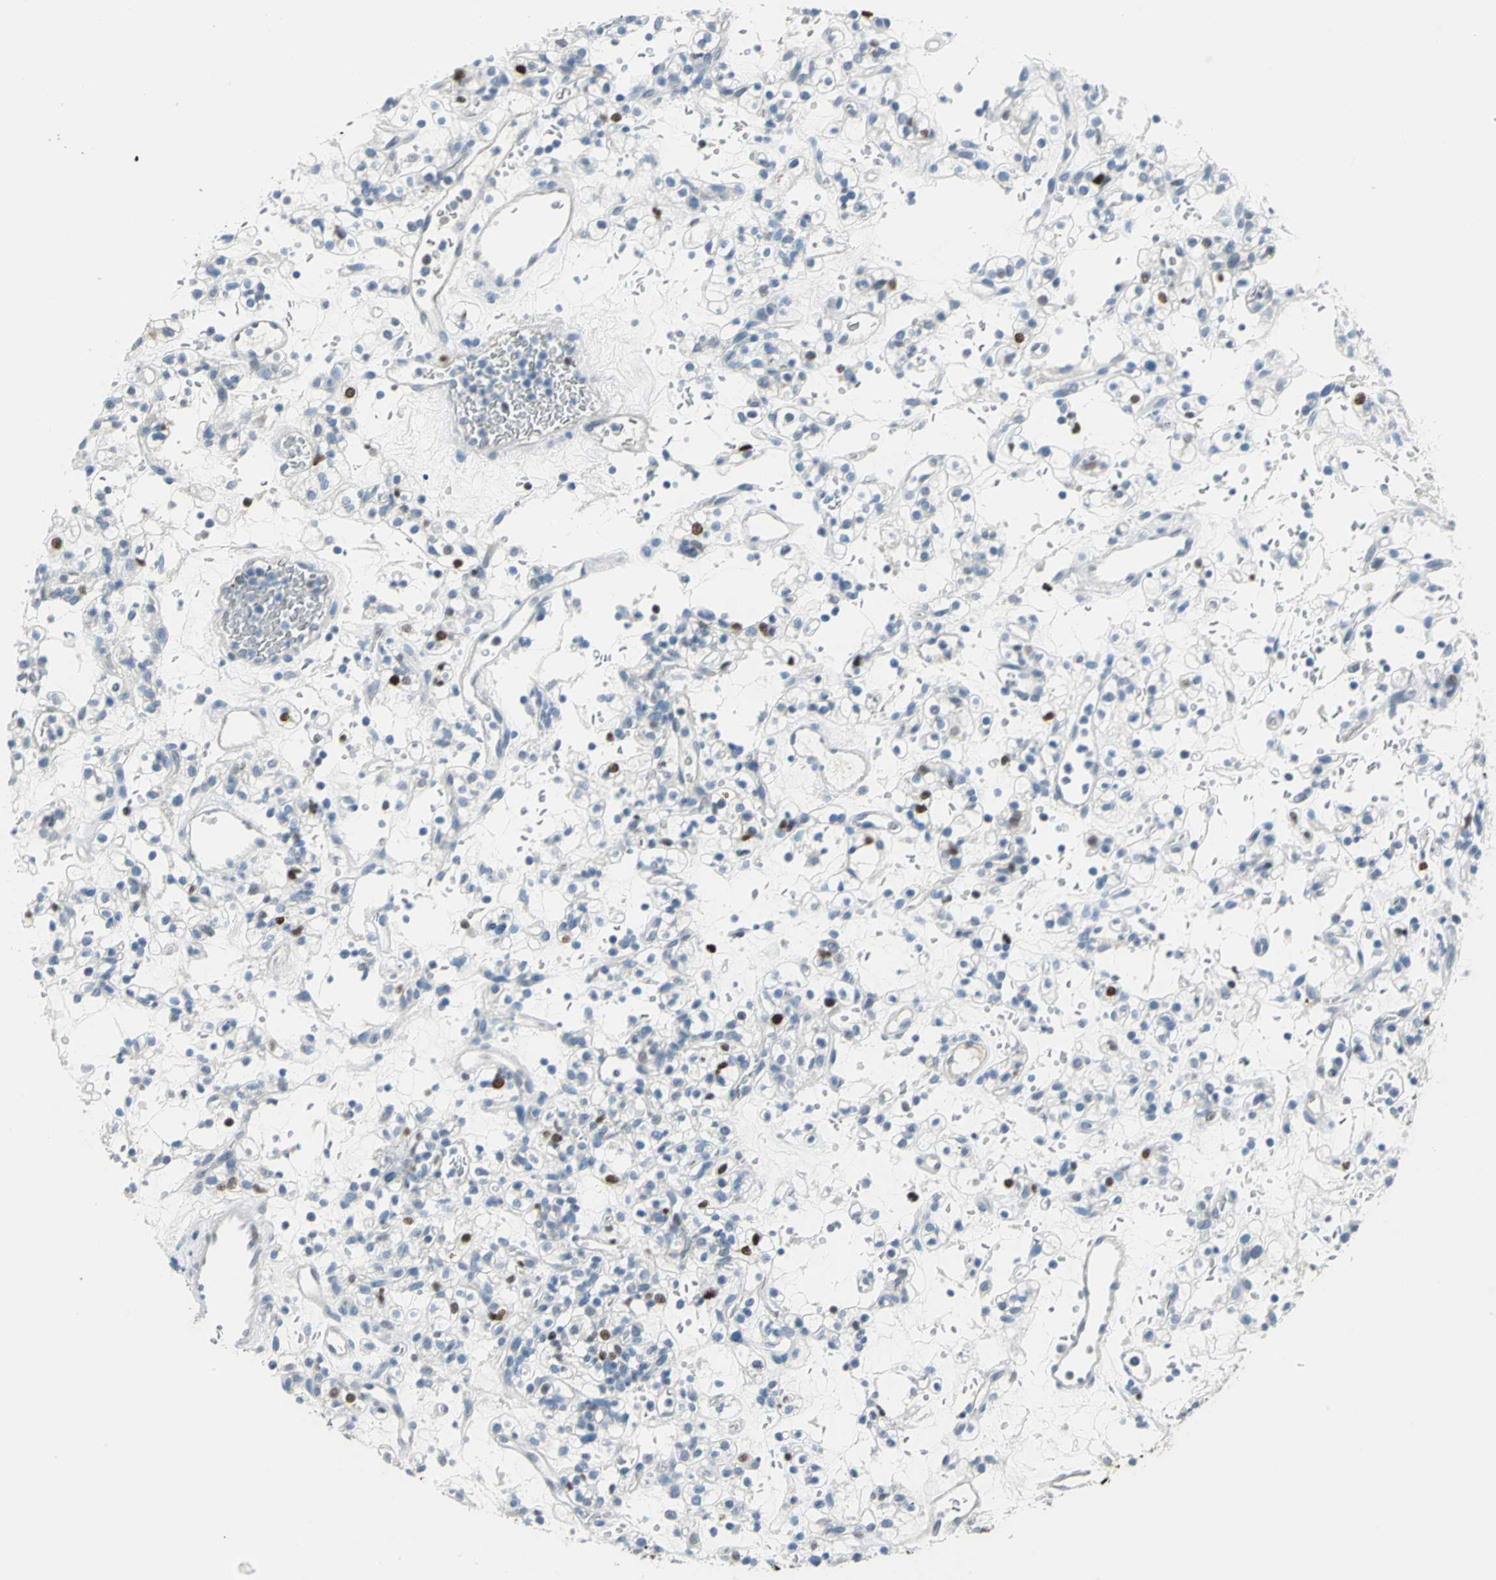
{"staining": {"intensity": "strong", "quantity": "<25%", "location": "nuclear"}, "tissue": "renal cancer", "cell_type": "Tumor cells", "image_type": "cancer", "snomed": [{"axis": "morphology", "description": "Normal tissue, NOS"}, {"axis": "morphology", "description": "Adenocarcinoma, NOS"}, {"axis": "topography", "description": "Kidney"}], "caption": "Tumor cells reveal strong nuclear expression in about <25% of cells in renal adenocarcinoma.", "gene": "MCM3", "patient": {"sex": "female", "age": 72}}